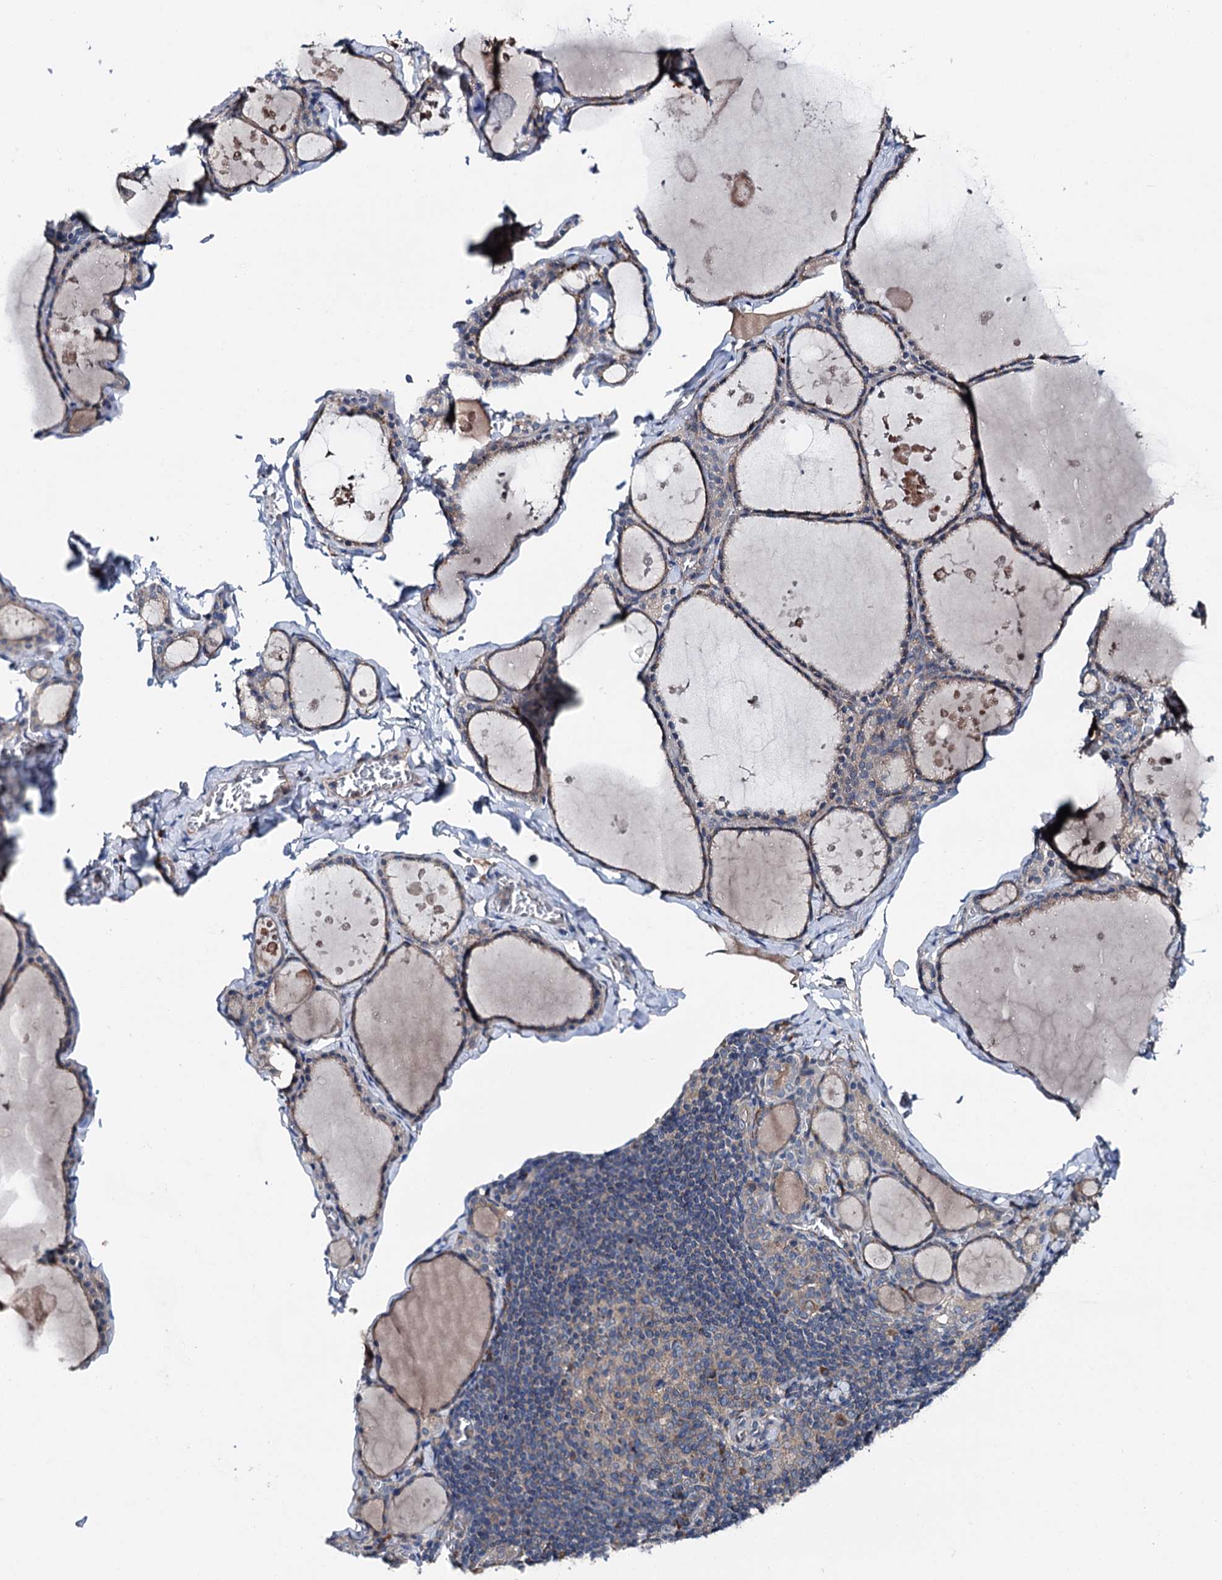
{"staining": {"intensity": "weak", "quantity": ">75%", "location": "cytoplasmic/membranous"}, "tissue": "thyroid gland", "cell_type": "Glandular cells", "image_type": "normal", "snomed": [{"axis": "morphology", "description": "Normal tissue, NOS"}, {"axis": "topography", "description": "Thyroid gland"}], "caption": "IHC staining of normal thyroid gland, which shows low levels of weak cytoplasmic/membranous staining in approximately >75% of glandular cells indicating weak cytoplasmic/membranous protein positivity. The staining was performed using DAB (3,3'-diaminobenzidine) (brown) for protein detection and nuclei were counterstained in hematoxylin (blue).", "gene": "SLC22A25", "patient": {"sex": "male", "age": 56}}